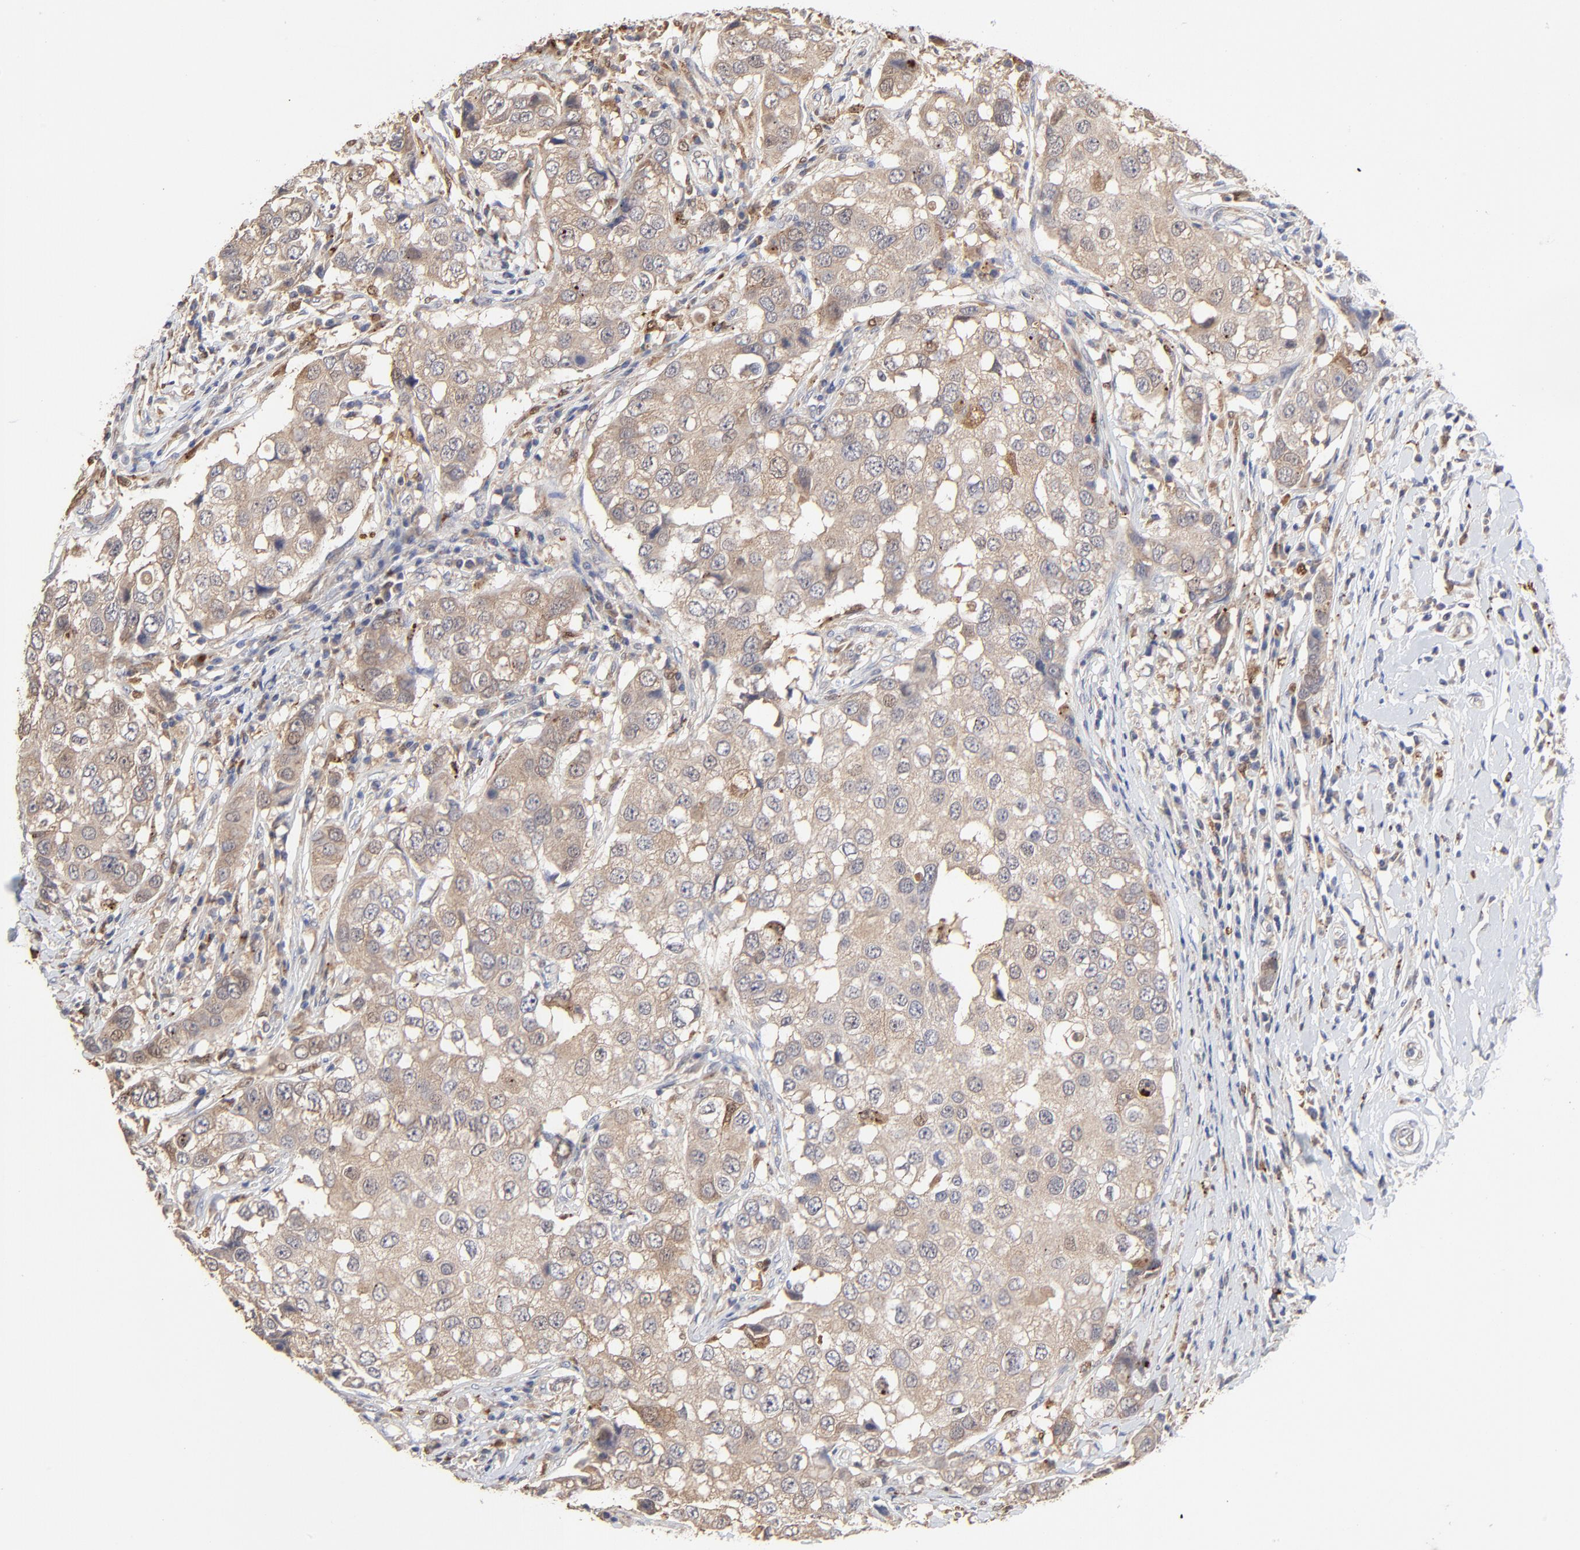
{"staining": {"intensity": "moderate", "quantity": ">75%", "location": "cytoplasmic/membranous"}, "tissue": "breast cancer", "cell_type": "Tumor cells", "image_type": "cancer", "snomed": [{"axis": "morphology", "description": "Duct carcinoma"}, {"axis": "topography", "description": "Breast"}], "caption": "Moderate cytoplasmic/membranous staining is identified in about >75% of tumor cells in breast cancer. The staining is performed using DAB brown chromogen to label protein expression. The nuclei are counter-stained blue using hematoxylin.", "gene": "LGALS3", "patient": {"sex": "female", "age": 27}}